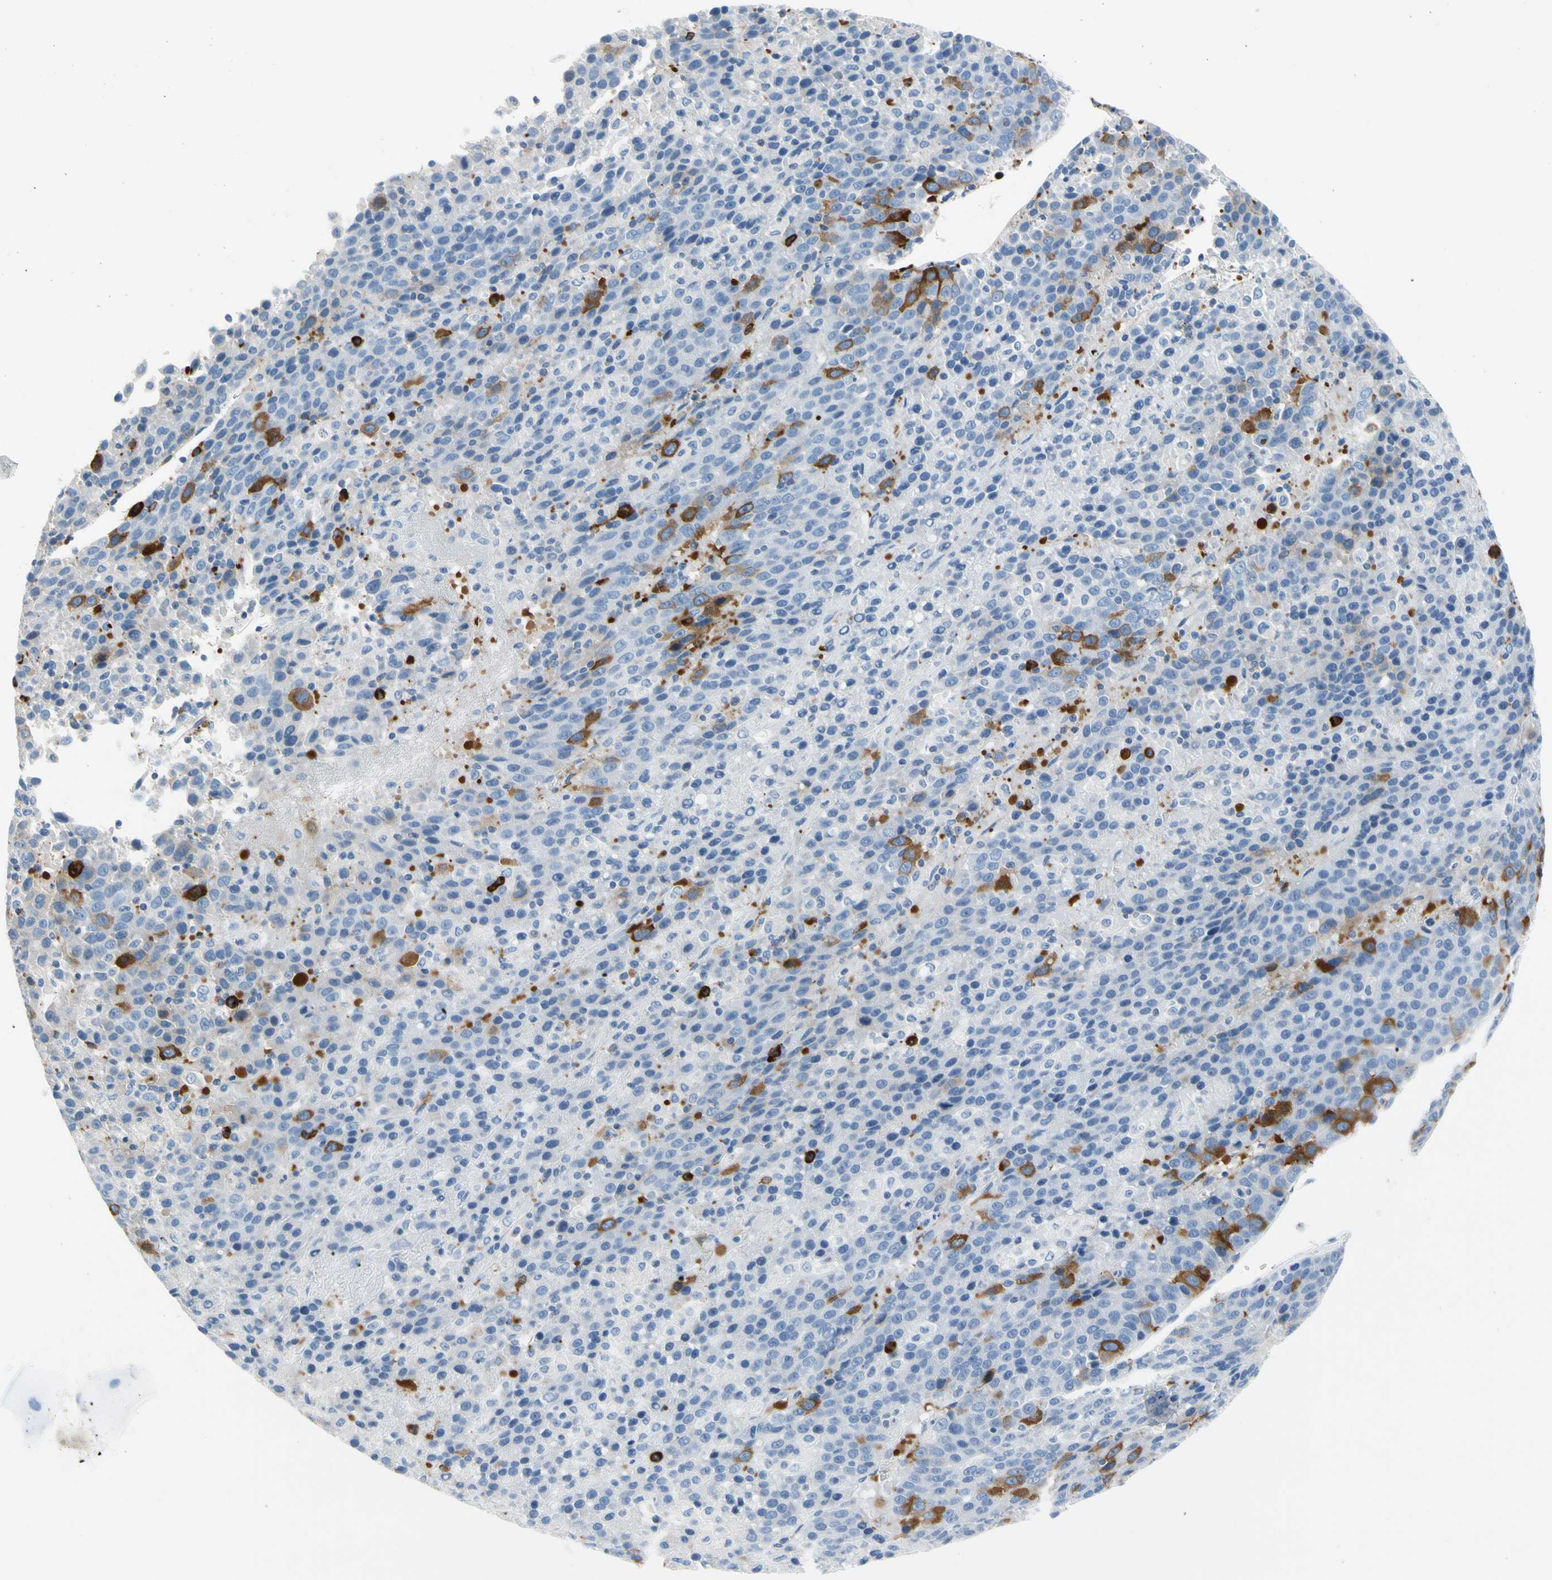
{"staining": {"intensity": "moderate", "quantity": "<25%", "location": "cytoplasmic/membranous"}, "tissue": "liver cancer", "cell_type": "Tumor cells", "image_type": "cancer", "snomed": [{"axis": "morphology", "description": "Carcinoma, Hepatocellular, NOS"}, {"axis": "topography", "description": "Liver"}], "caption": "About <25% of tumor cells in human liver hepatocellular carcinoma demonstrate moderate cytoplasmic/membranous protein staining as visualized by brown immunohistochemical staining.", "gene": "TACC3", "patient": {"sex": "female", "age": 53}}